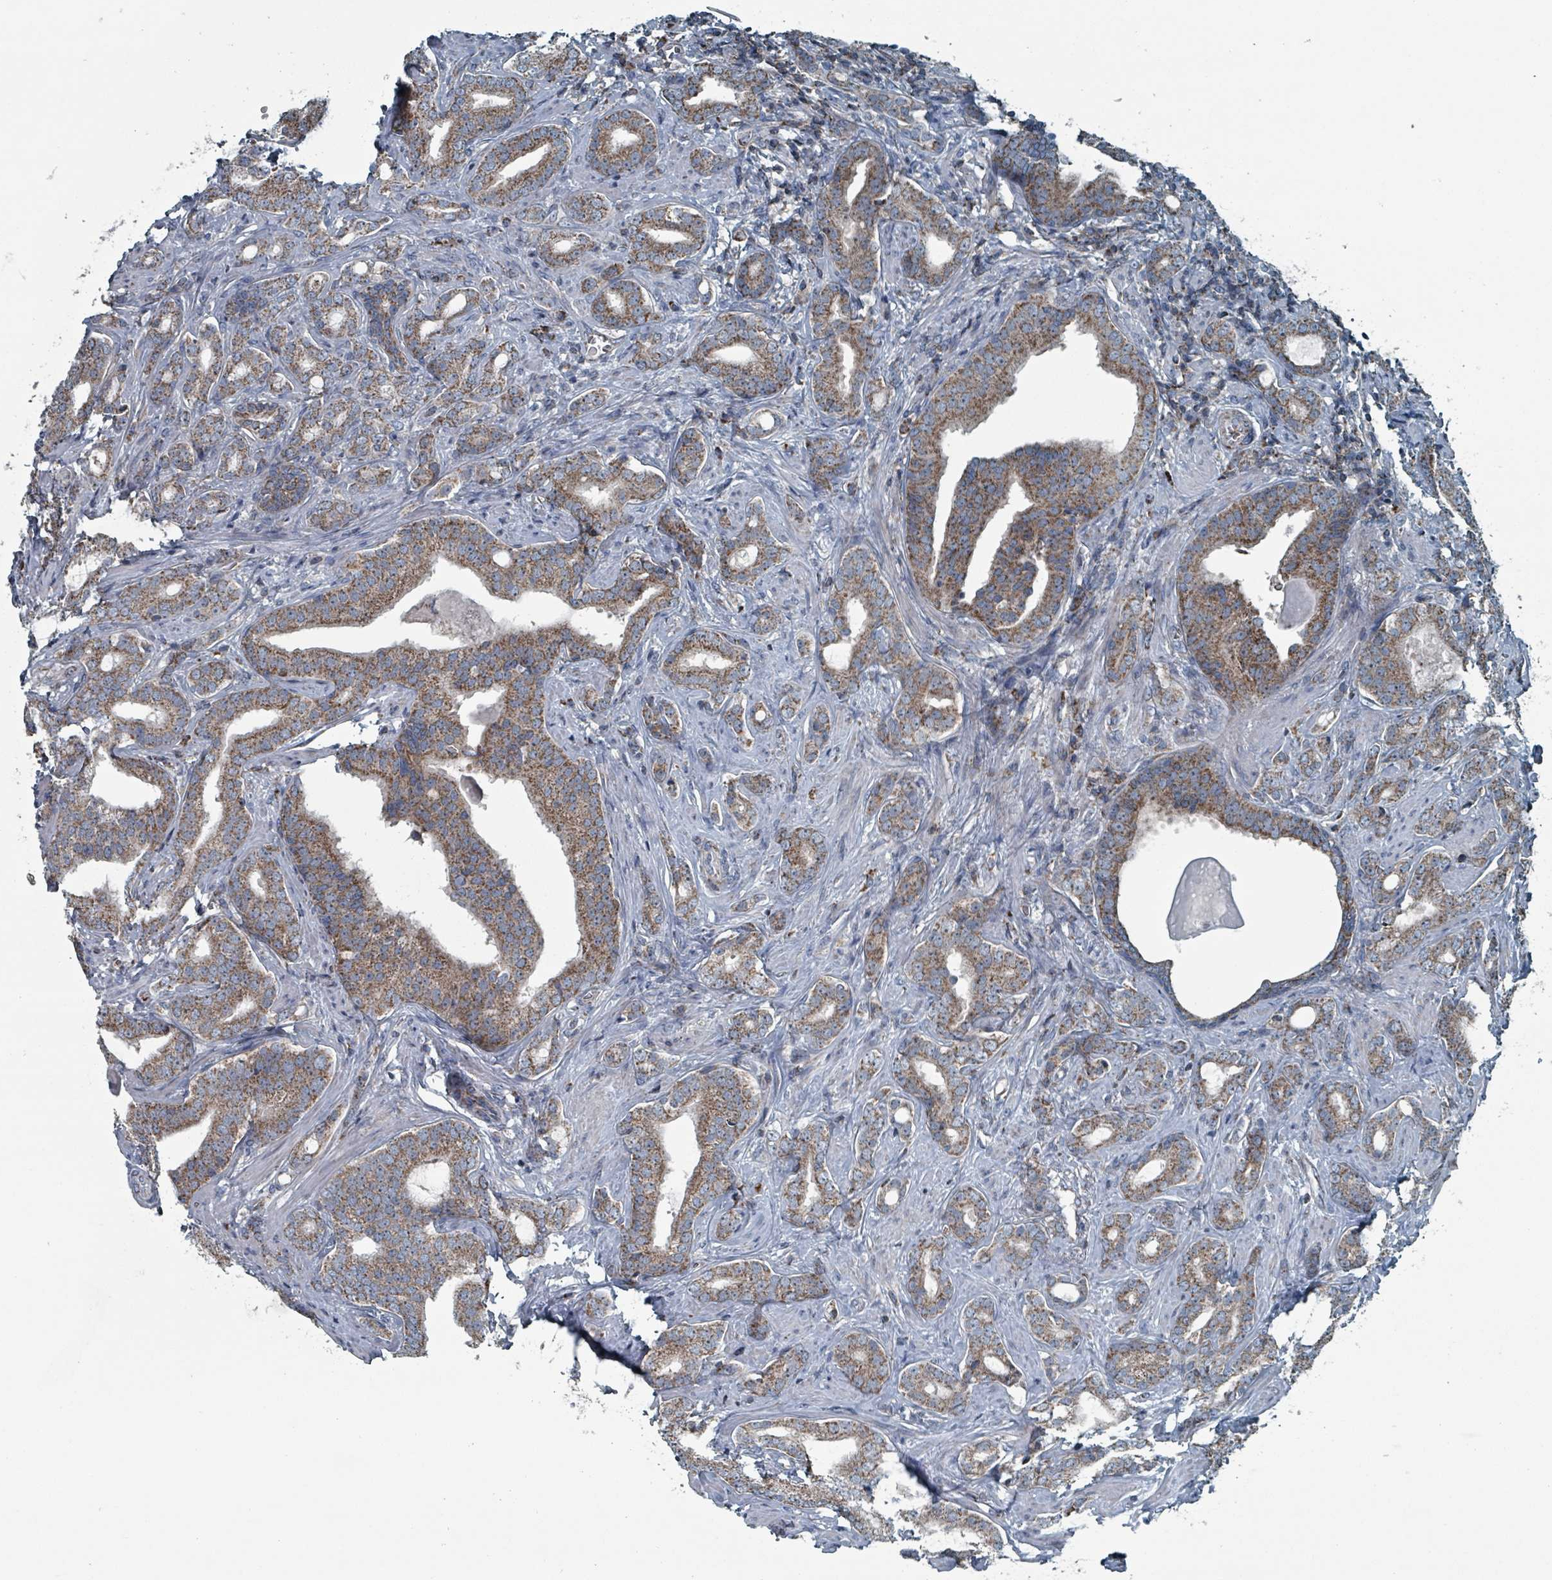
{"staining": {"intensity": "moderate", "quantity": ">75%", "location": "cytoplasmic/membranous"}, "tissue": "prostate cancer", "cell_type": "Tumor cells", "image_type": "cancer", "snomed": [{"axis": "morphology", "description": "Adenocarcinoma, High grade"}, {"axis": "topography", "description": "Prostate"}], "caption": "Immunohistochemical staining of human prostate cancer (adenocarcinoma (high-grade)) reveals moderate cytoplasmic/membranous protein expression in about >75% of tumor cells.", "gene": "ABHD18", "patient": {"sex": "male", "age": 63}}